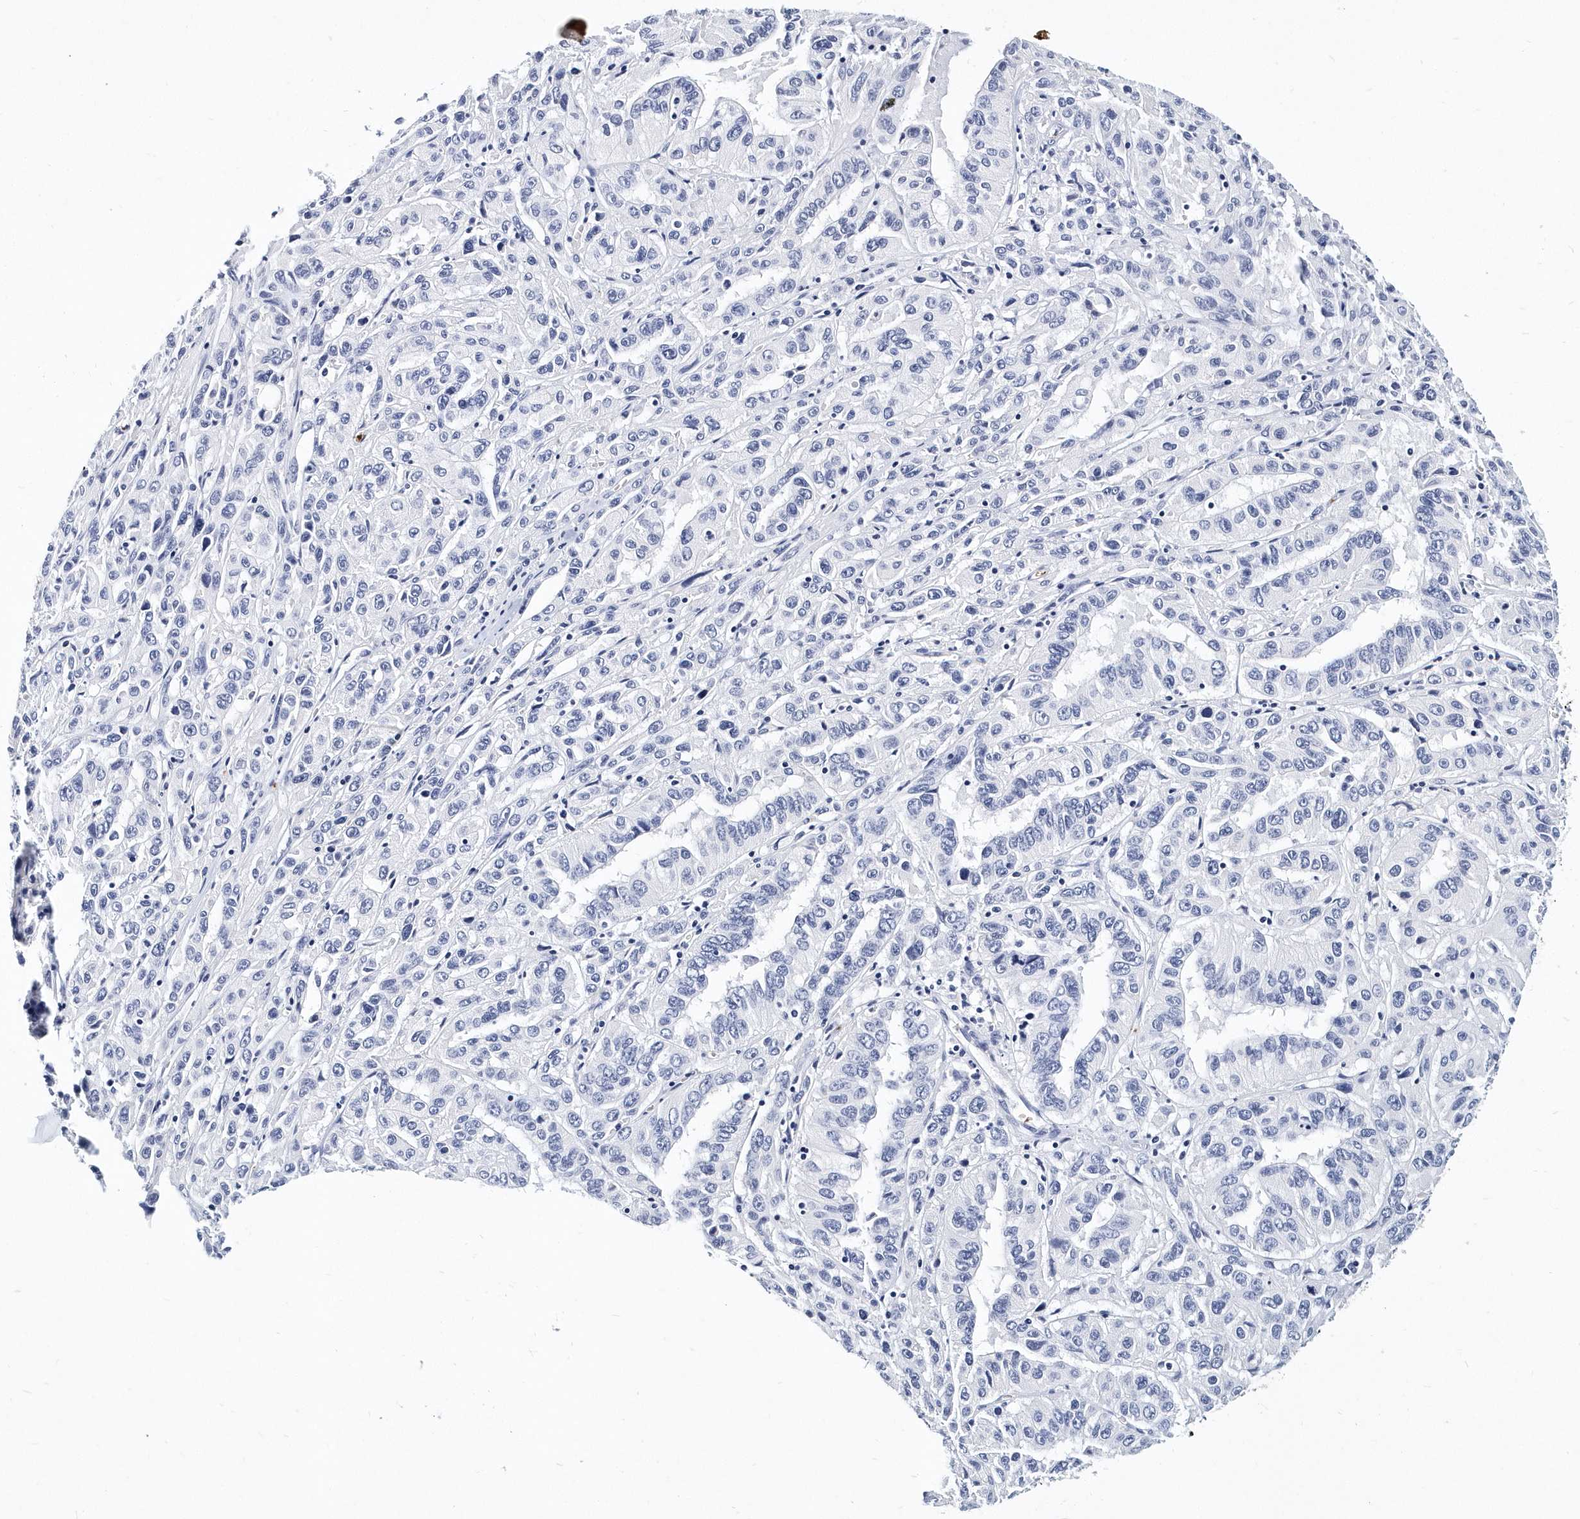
{"staining": {"intensity": "negative", "quantity": "none", "location": "none"}, "tissue": "pancreatic cancer", "cell_type": "Tumor cells", "image_type": "cancer", "snomed": [{"axis": "morphology", "description": "Adenocarcinoma, NOS"}, {"axis": "topography", "description": "Pancreas"}], "caption": "An immunohistochemistry histopathology image of pancreatic cancer is shown. There is no staining in tumor cells of pancreatic cancer.", "gene": "ITGA2B", "patient": {"sex": "male", "age": 63}}